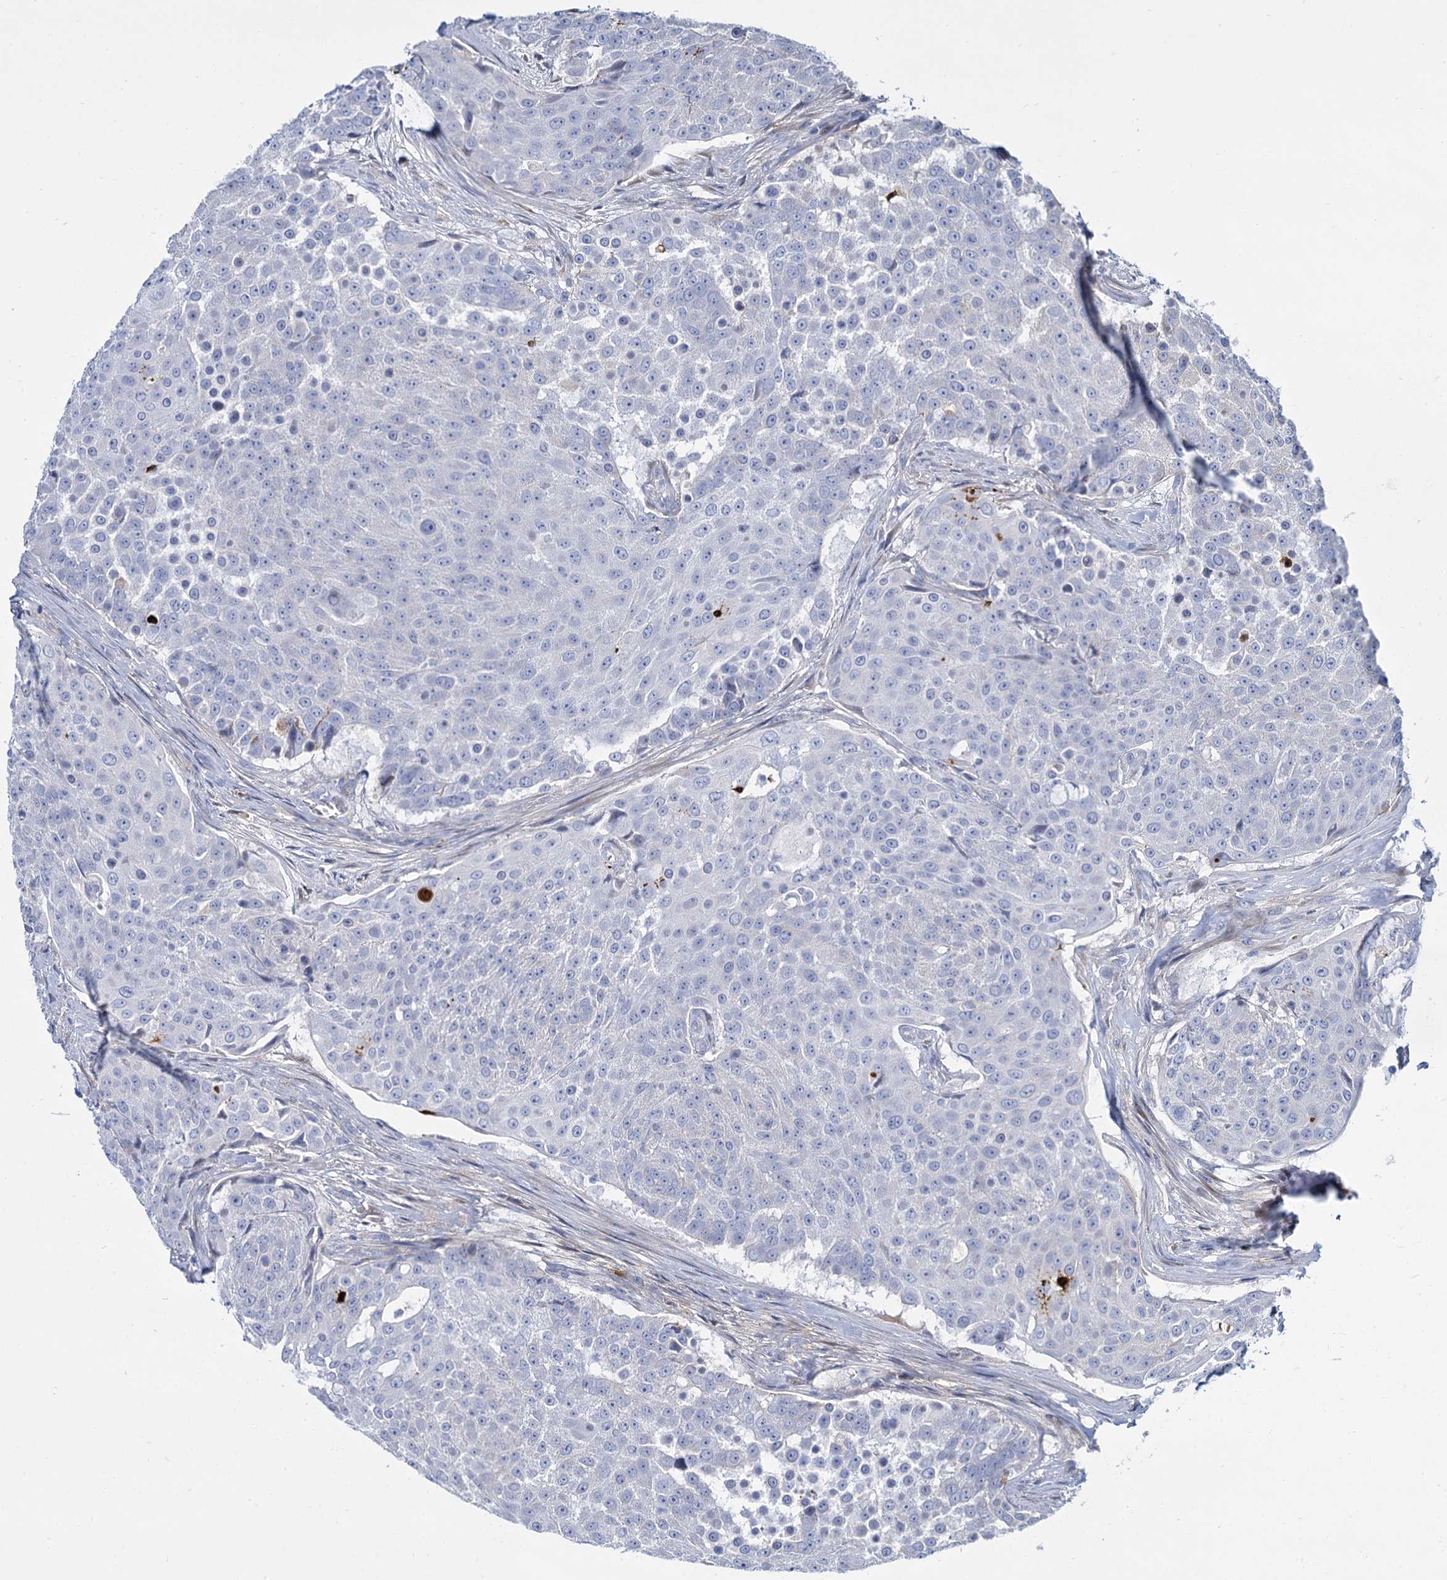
{"staining": {"intensity": "negative", "quantity": "none", "location": "none"}, "tissue": "urothelial cancer", "cell_type": "Tumor cells", "image_type": "cancer", "snomed": [{"axis": "morphology", "description": "Urothelial carcinoma, High grade"}, {"axis": "topography", "description": "Urinary bladder"}], "caption": "An IHC micrograph of urothelial cancer is shown. There is no staining in tumor cells of urothelial cancer.", "gene": "TRIM77", "patient": {"sex": "female", "age": 63}}